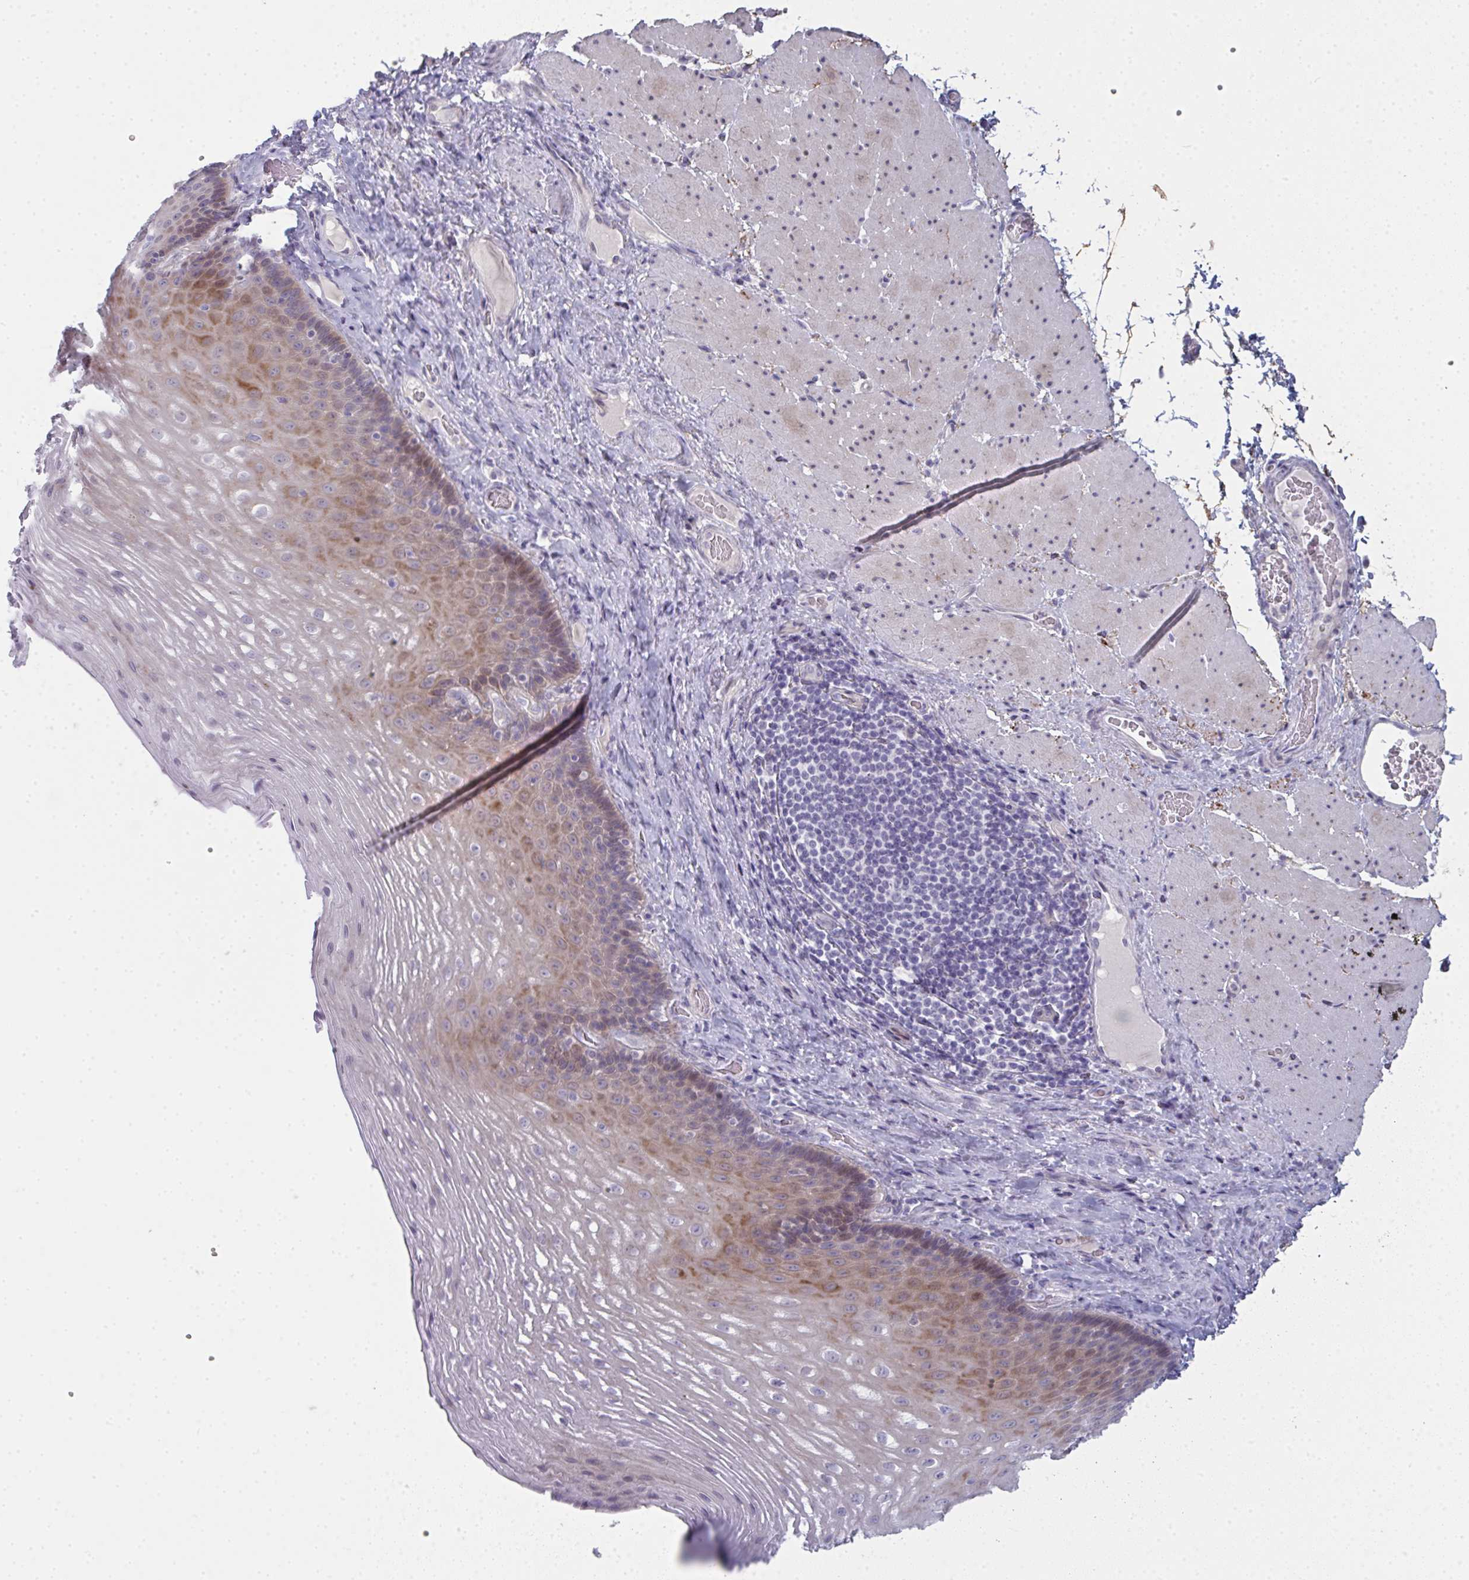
{"staining": {"intensity": "moderate", "quantity": "<25%", "location": "cytoplasmic/membranous,nuclear"}, "tissue": "esophagus", "cell_type": "Squamous epithelial cells", "image_type": "normal", "snomed": [{"axis": "morphology", "description": "Normal tissue, NOS"}, {"axis": "topography", "description": "Esophagus"}], "caption": "Squamous epithelial cells display moderate cytoplasmic/membranous,nuclear expression in about <25% of cells in normal esophagus. (DAB = brown stain, brightfield microscopy at high magnification).", "gene": "A1CF", "patient": {"sex": "male", "age": 62}}